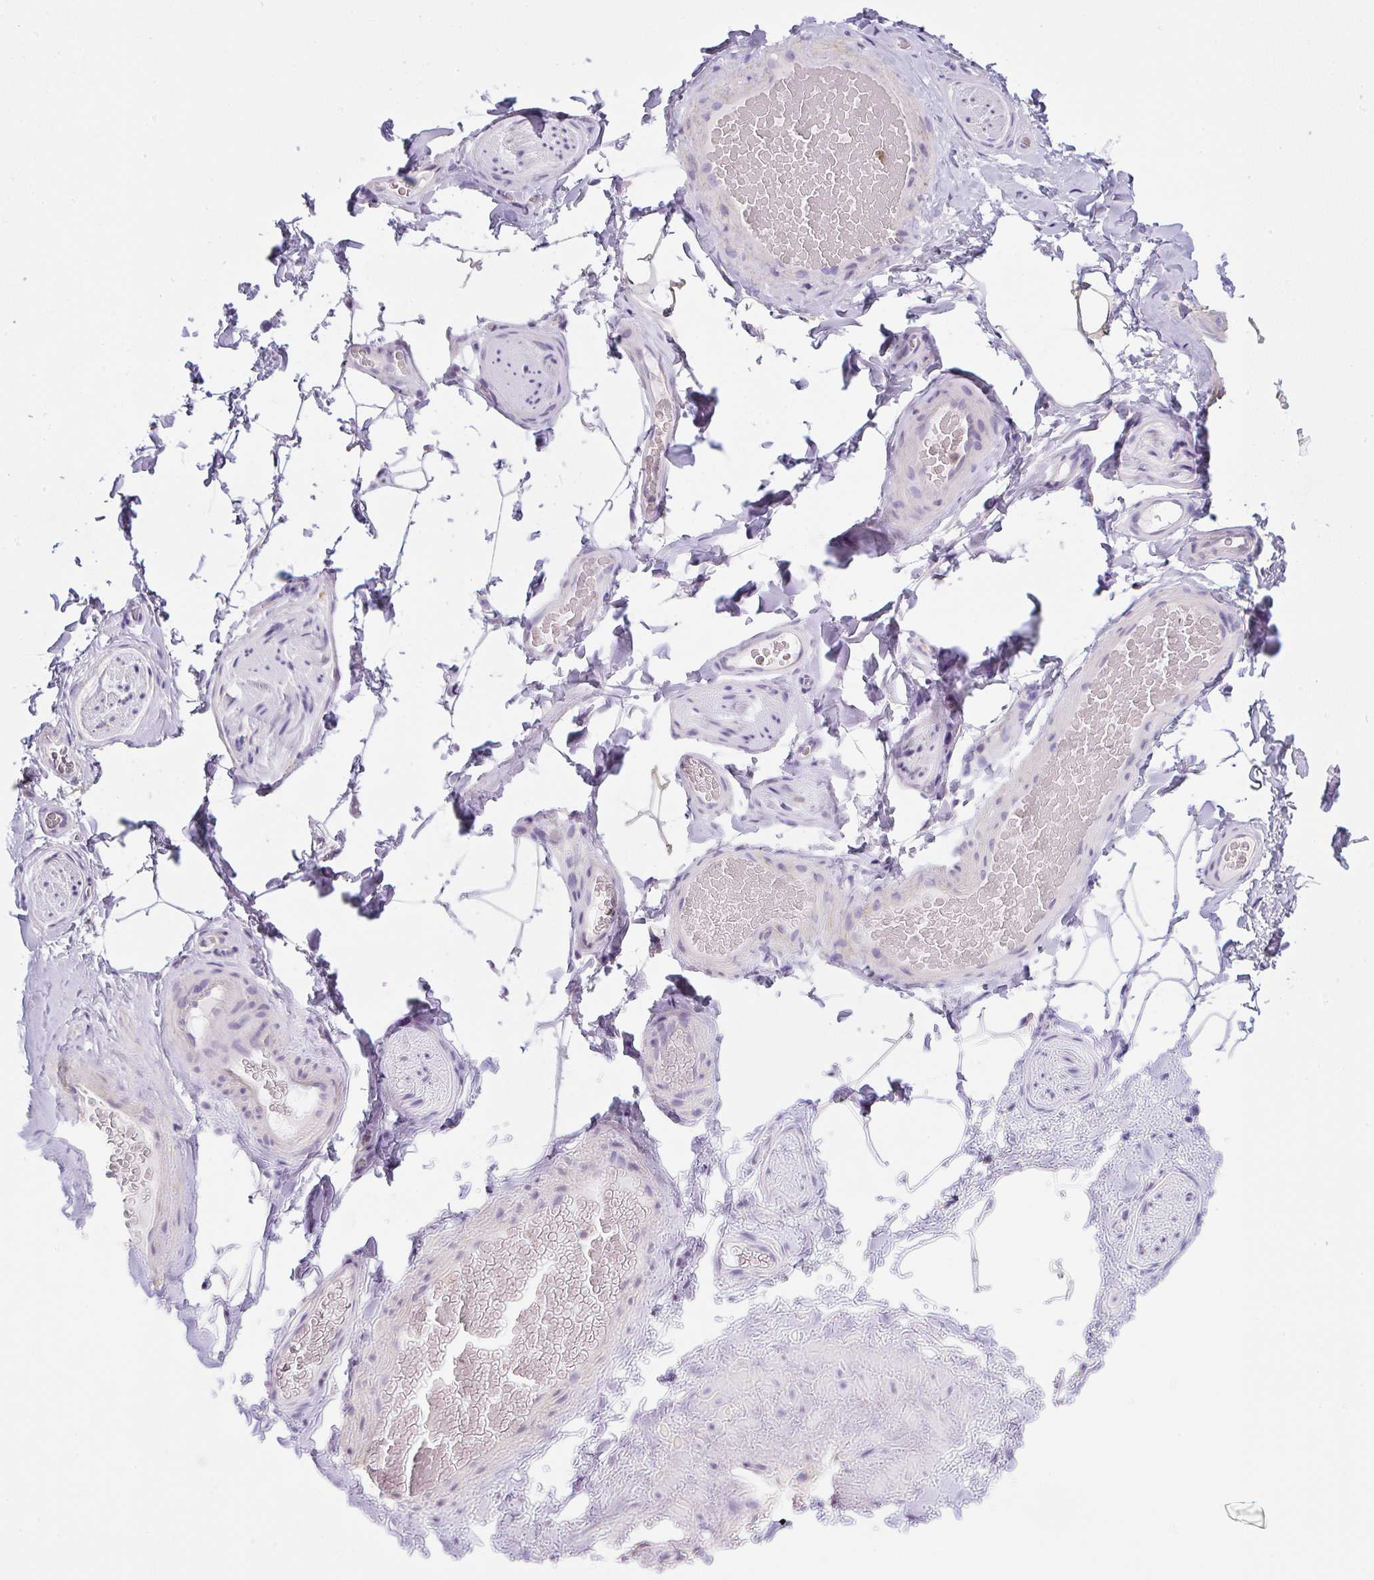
{"staining": {"intensity": "negative", "quantity": "none", "location": "none"}, "tissue": "adipose tissue", "cell_type": "Adipocytes", "image_type": "normal", "snomed": [{"axis": "morphology", "description": "Normal tissue, NOS"}, {"axis": "topography", "description": "Vascular tissue"}, {"axis": "topography", "description": "Peripheral nerve tissue"}], "caption": "Immunohistochemistry micrograph of benign adipose tissue: adipose tissue stained with DAB (3,3'-diaminobenzidine) displays no significant protein staining in adipocytes. (DAB immunohistochemistry (IHC) with hematoxylin counter stain).", "gene": "PIP5KL1", "patient": {"sex": "male", "age": 41}}